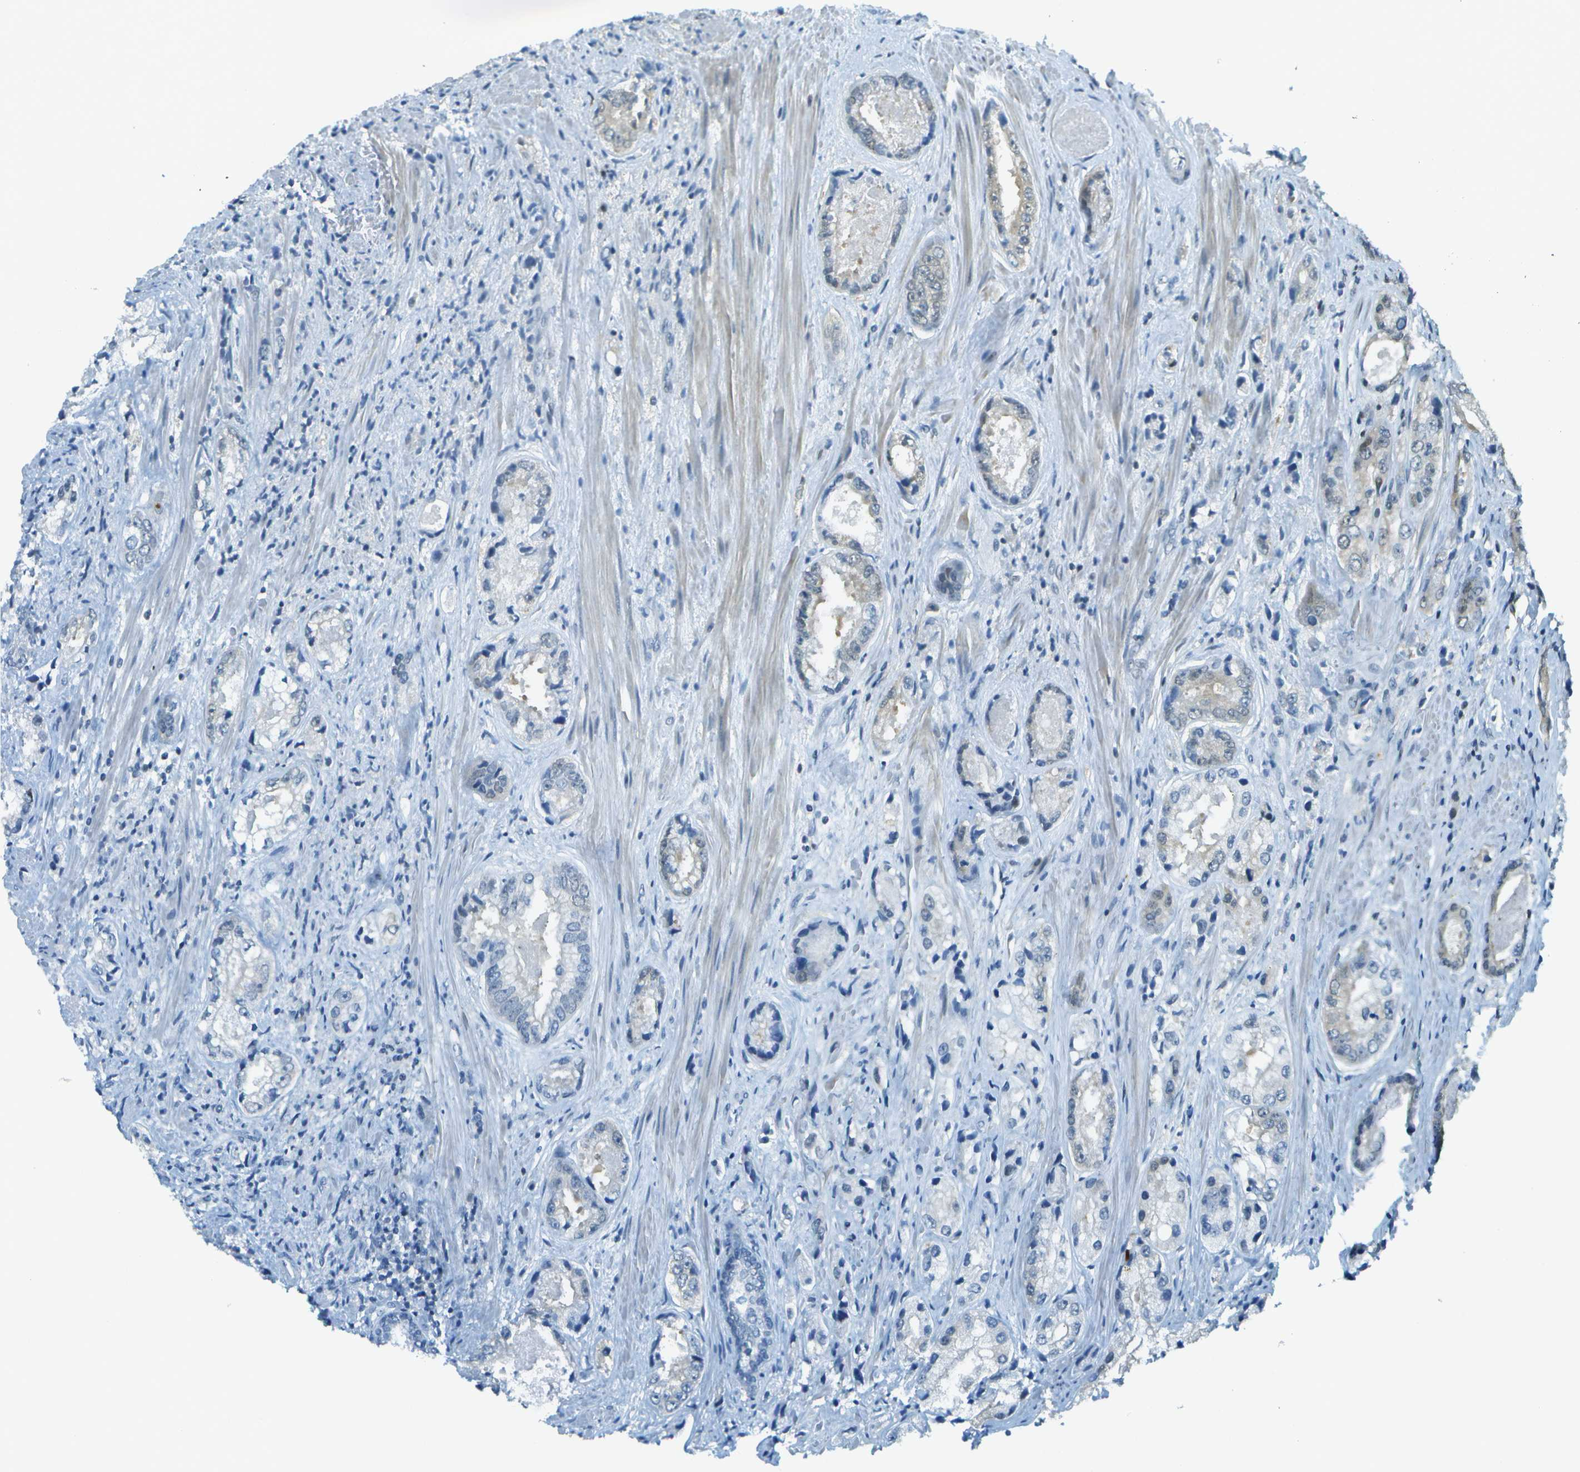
{"staining": {"intensity": "negative", "quantity": "none", "location": "none"}, "tissue": "prostate cancer", "cell_type": "Tumor cells", "image_type": "cancer", "snomed": [{"axis": "morphology", "description": "Adenocarcinoma, High grade"}, {"axis": "topography", "description": "Prostate"}], "caption": "Tumor cells are negative for protein expression in human prostate adenocarcinoma (high-grade).", "gene": "NEK11", "patient": {"sex": "male", "age": 61}}